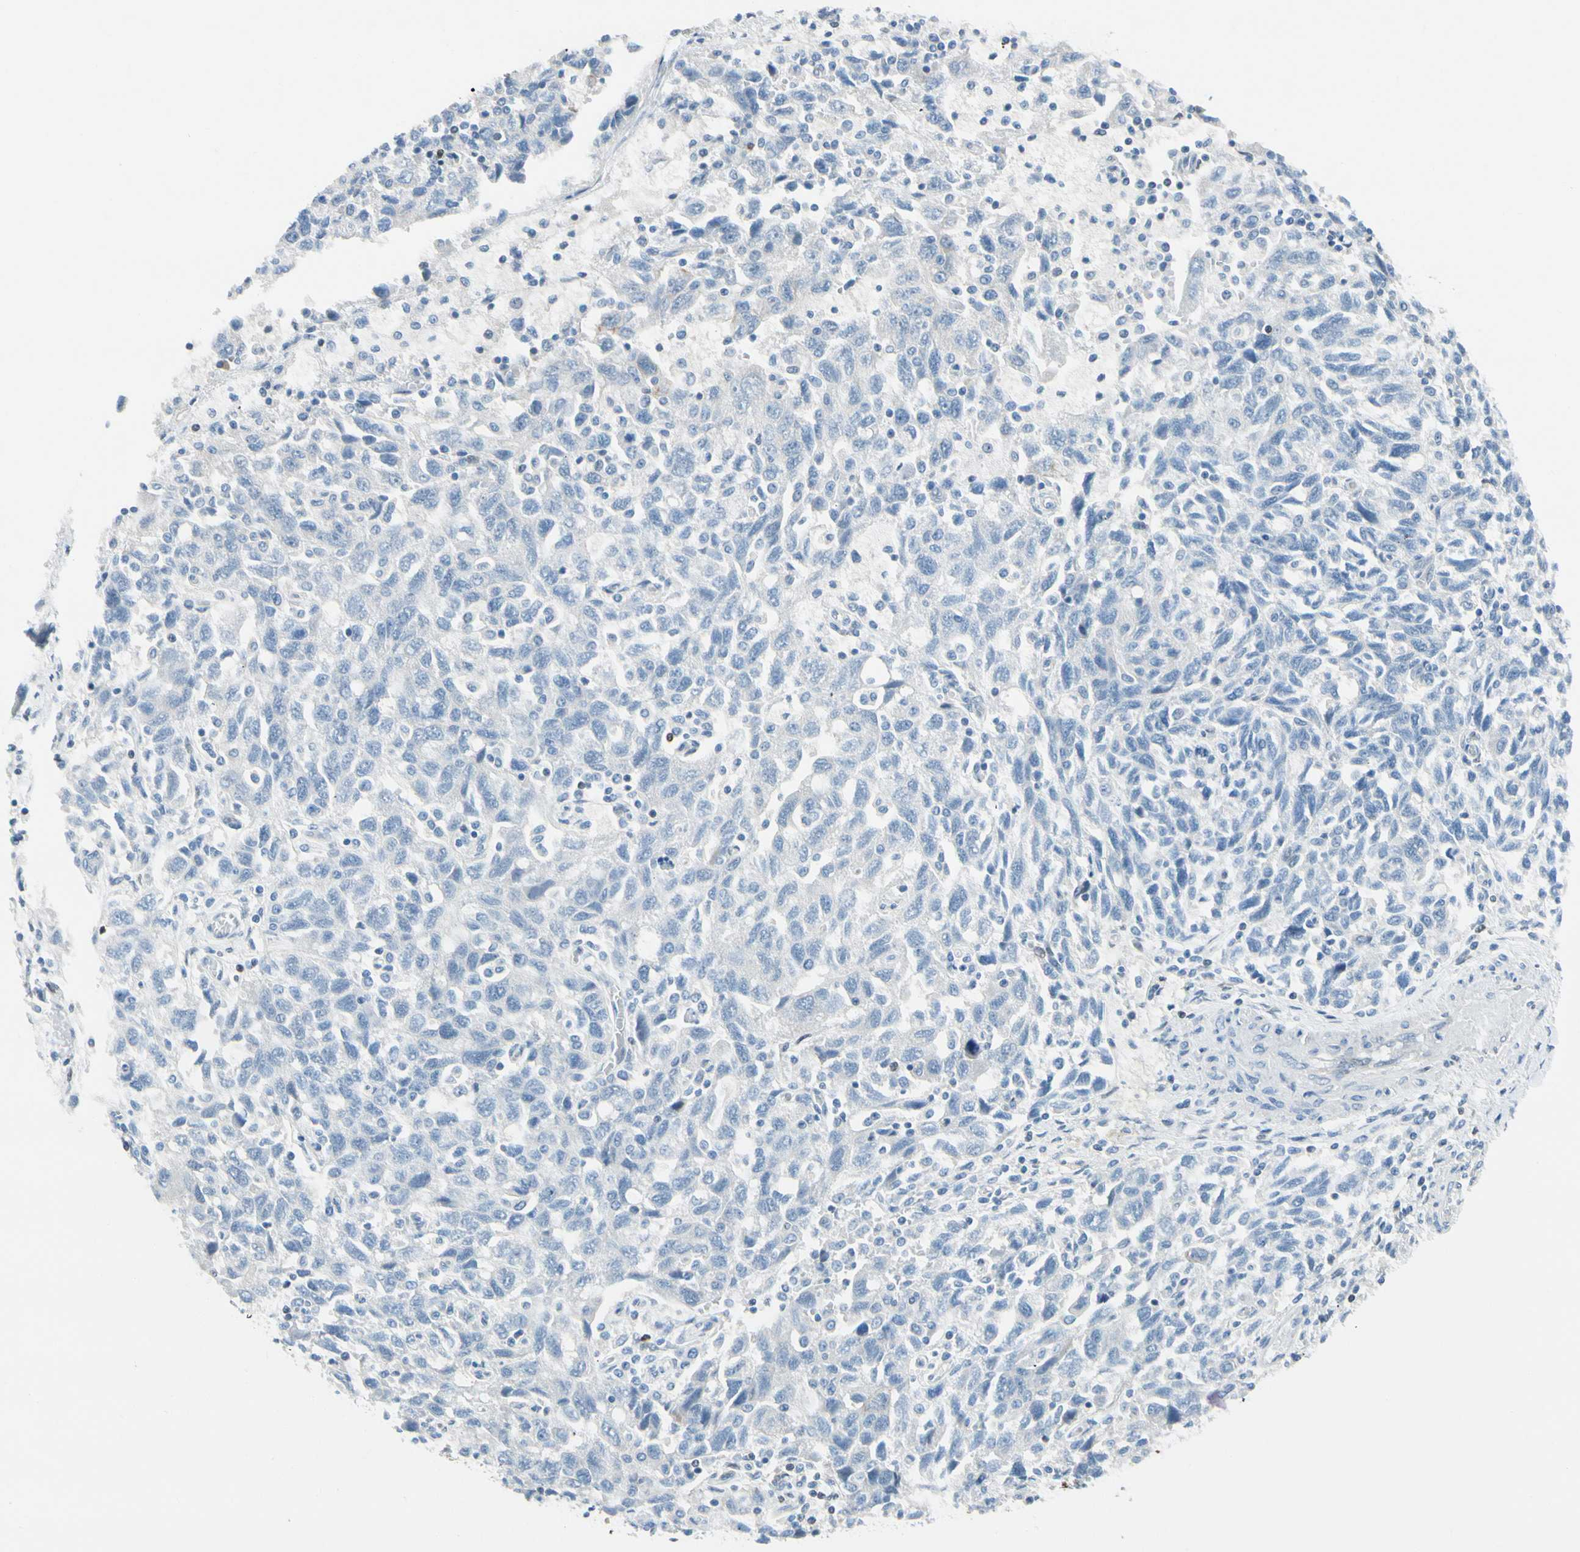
{"staining": {"intensity": "negative", "quantity": "none", "location": "none"}, "tissue": "ovarian cancer", "cell_type": "Tumor cells", "image_type": "cancer", "snomed": [{"axis": "morphology", "description": "Carcinoma, NOS"}, {"axis": "morphology", "description": "Cystadenocarcinoma, serous, NOS"}, {"axis": "topography", "description": "Ovary"}], "caption": "This photomicrograph is of ovarian cancer (carcinoma) stained with IHC to label a protein in brown with the nuclei are counter-stained blue. There is no expression in tumor cells.", "gene": "ZNF132", "patient": {"sex": "female", "age": 69}}